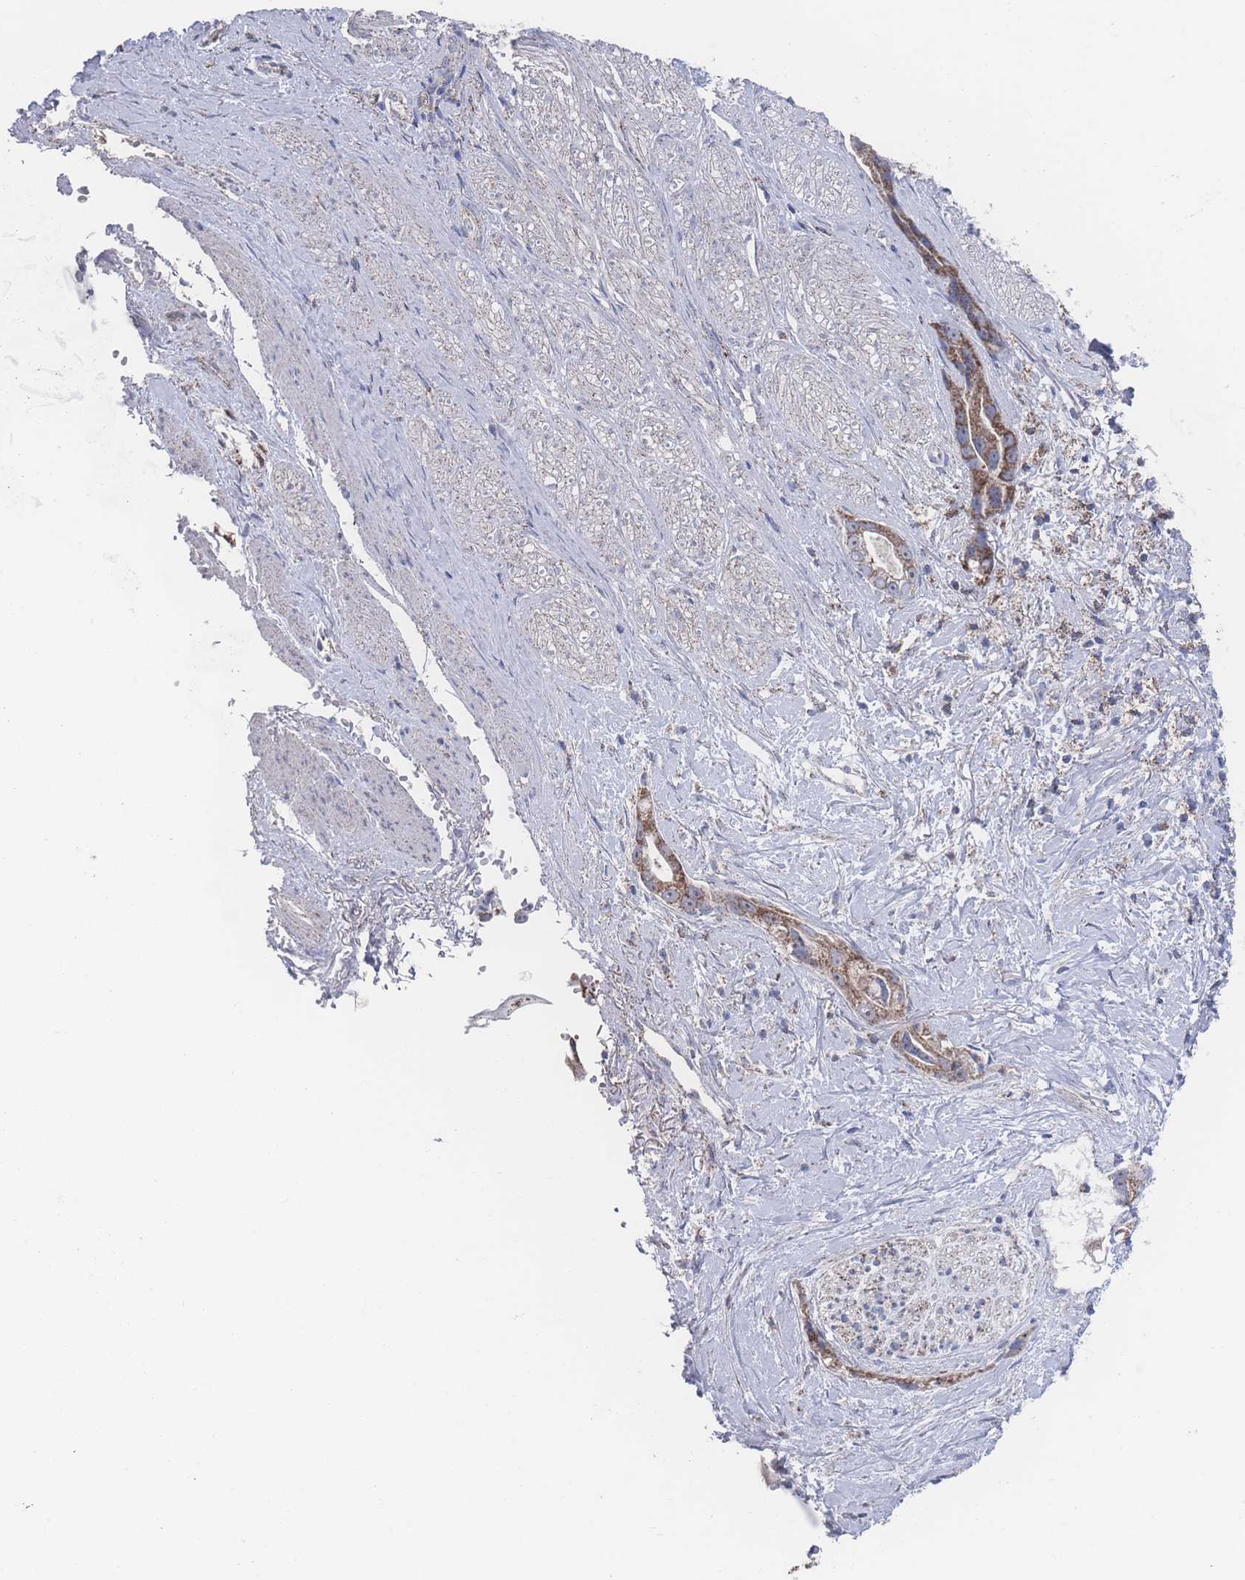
{"staining": {"intensity": "strong", "quantity": ">75%", "location": "cytoplasmic/membranous"}, "tissue": "stomach cancer", "cell_type": "Tumor cells", "image_type": "cancer", "snomed": [{"axis": "morphology", "description": "Adenocarcinoma, NOS"}, {"axis": "topography", "description": "Stomach"}], "caption": "Immunohistochemical staining of adenocarcinoma (stomach) displays high levels of strong cytoplasmic/membranous protein staining in about >75% of tumor cells. The staining is performed using DAB brown chromogen to label protein expression. The nuclei are counter-stained blue using hematoxylin.", "gene": "PEX14", "patient": {"sex": "male", "age": 55}}